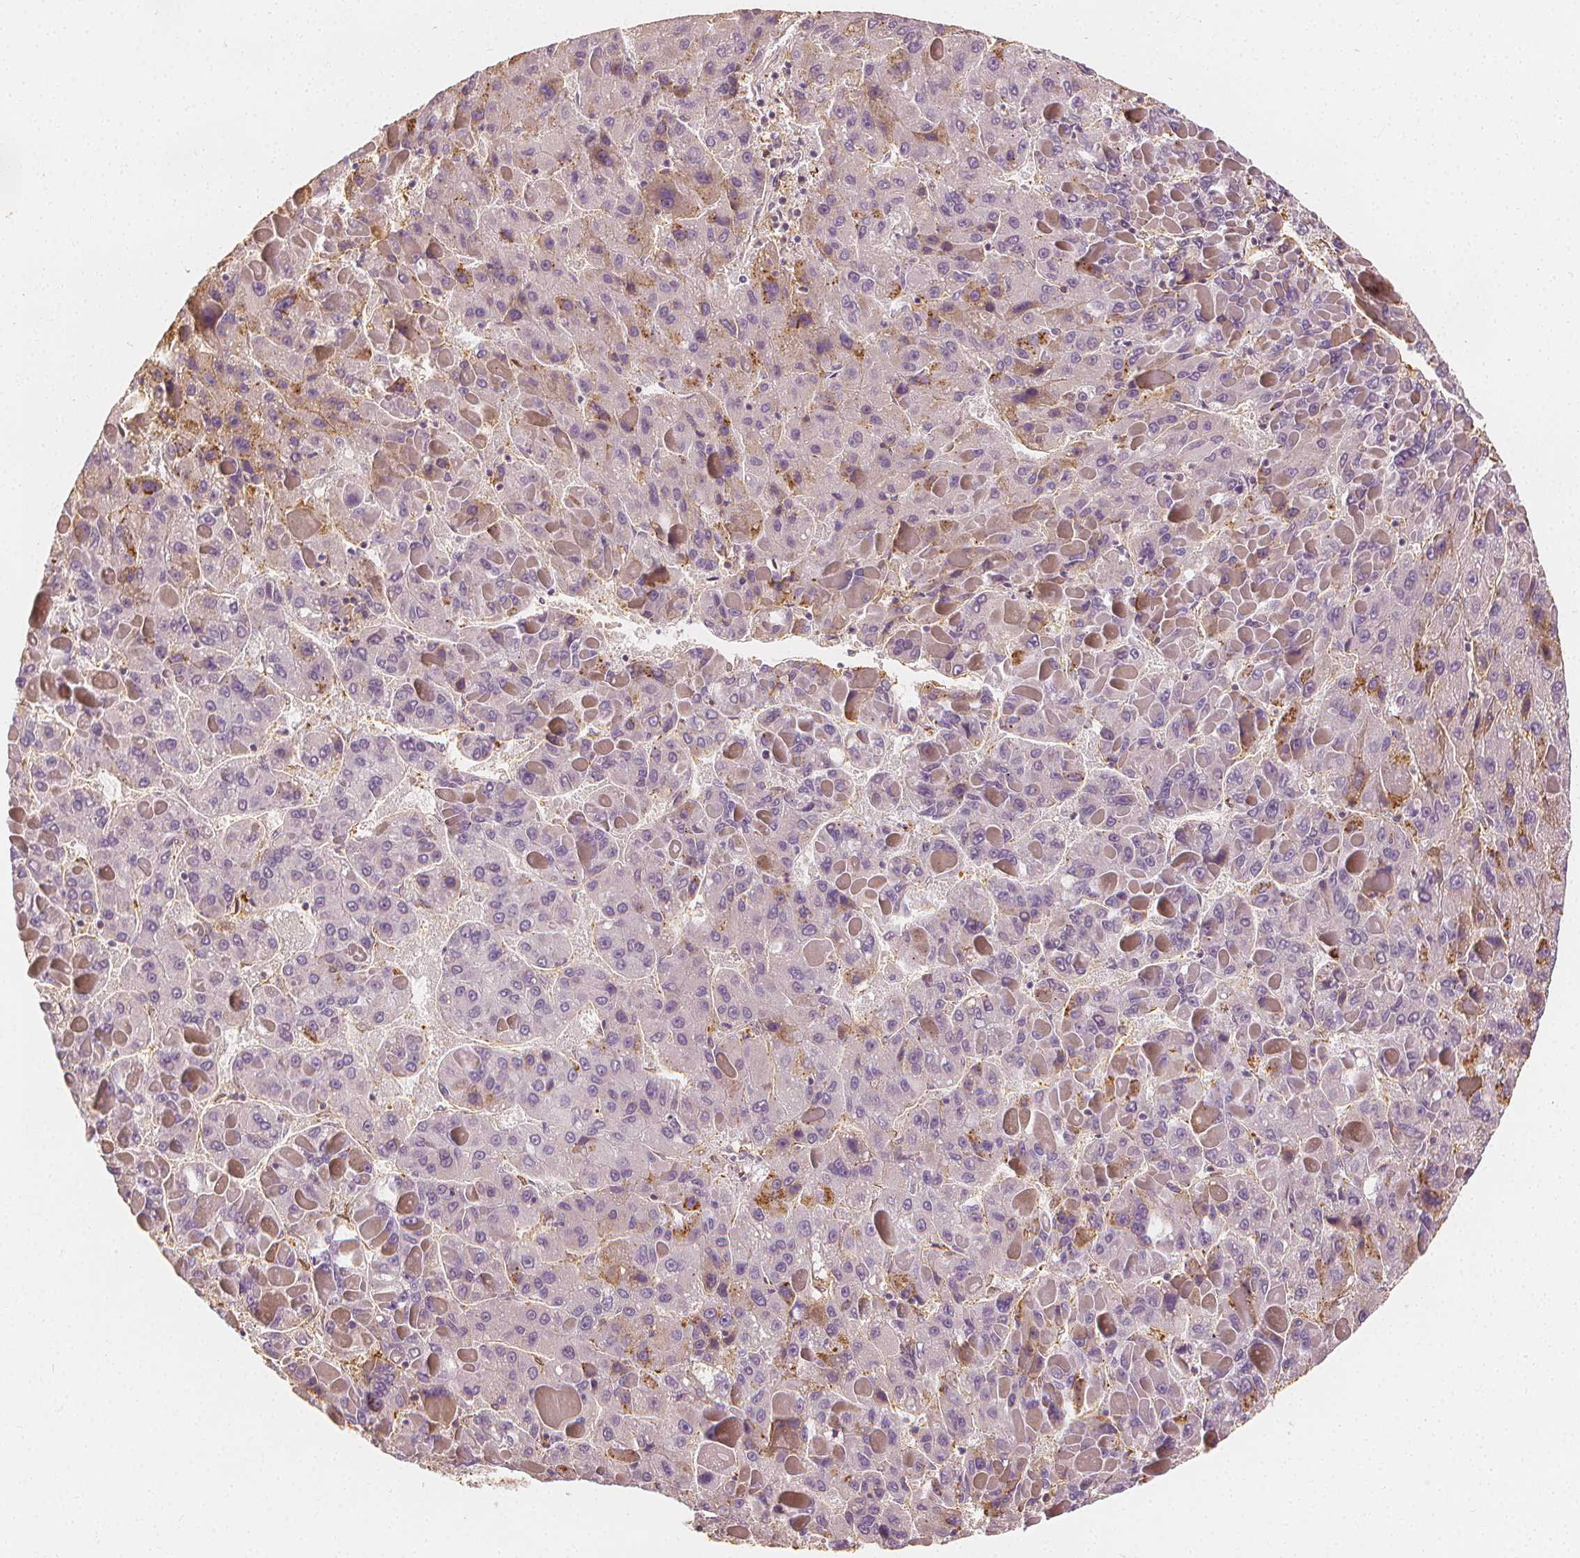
{"staining": {"intensity": "weak", "quantity": "<25%", "location": "cytoplasmic/membranous"}, "tissue": "liver cancer", "cell_type": "Tumor cells", "image_type": "cancer", "snomed": [{"axis": "morphology", "description": "Carcinoma, Hepatocellular, NOS"}, {"axis": "topography", "description": "Liver"}], "caption": "Immunohistochemistry (IHC) of hepatocellular carcinoma (liver) demonstrates no staining in tumor cells.", "gene": "ARHGAP26", "patient": {"sex": "female", "age": 82}}